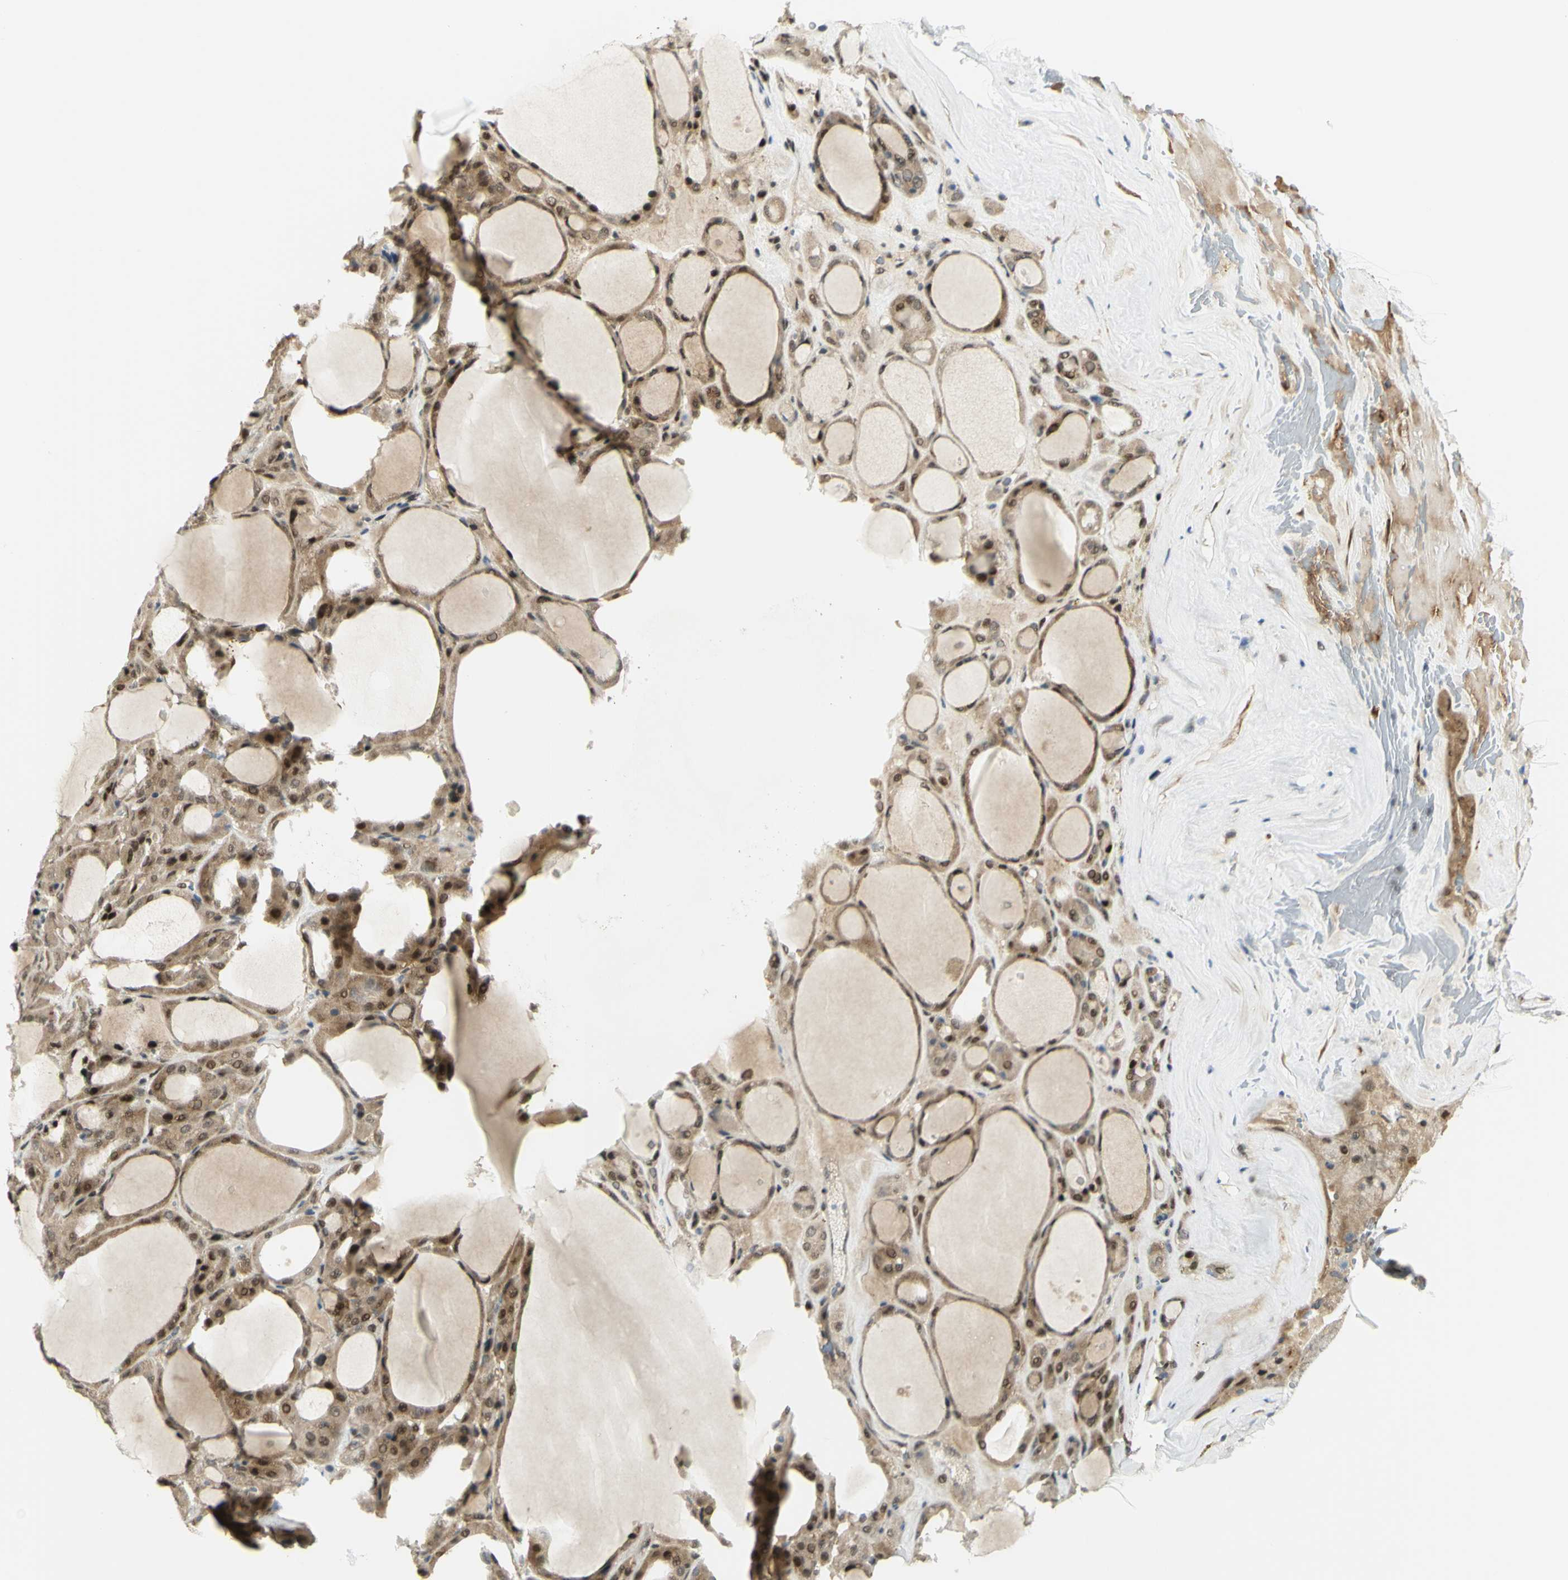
{"staining": {"intensity": "moderate", "quantity": ">75%", "location": "cytoplasmic/membranous,nuclear"}, "tissue": "thyroid gland", "cell_type": "Glandular cells", "image_type": "normal", "snomed": [{"axis": "morphology", "description": "Normal tissue, NOS"}, {"axis": "morphology", "description": "Carcinoma, NOS"}, {"axis": "topography", "description": "Thyroid gland"}], "caption": "A medium amount of moderate cytoplasmic/membranous,nuclear expression is present in approximately >75% of glandular cells in normal thyroid gland.", "gene": "DDX1", "patient": {"sex": "female", "age": 86}}